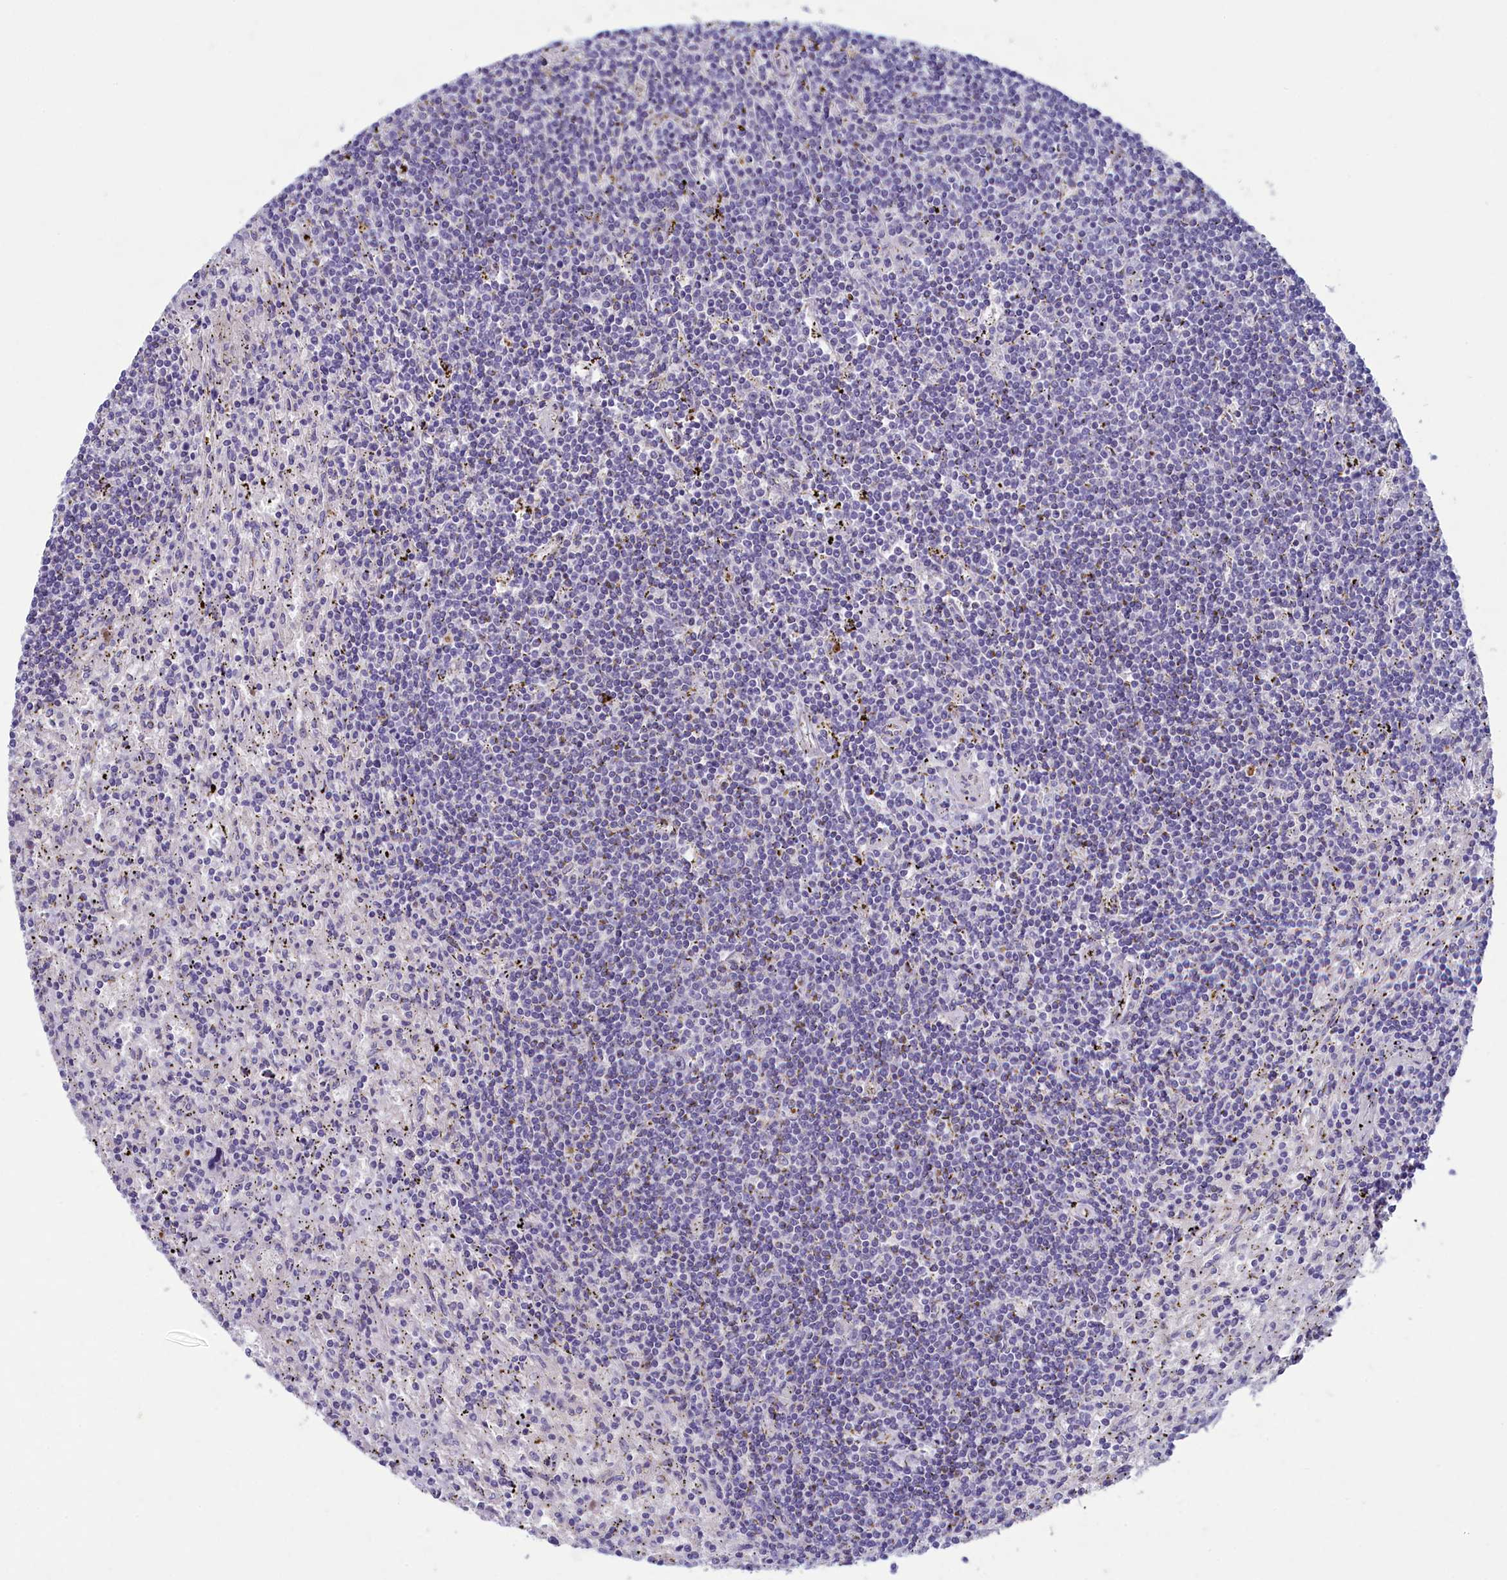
{"staining": {"intensity": "negative", "quantity": "none", "location": "none"}, "tissue": "lymphoma", "cell_type": "Tumor cells", "image_type": "cancer", "snomed": [{"axis": "morphology", "description": "Malignant lymphoma, non-Hodgkin's type, Low grade"}, {"axis": "topography", "description": "Spleen"}], "caption": "Lymphoma was stained to show a protein in brown. There is no significant expression in tumor cells.", "gene": "PLEKHG6", "patient": {"sex": "male", "age": 76}}